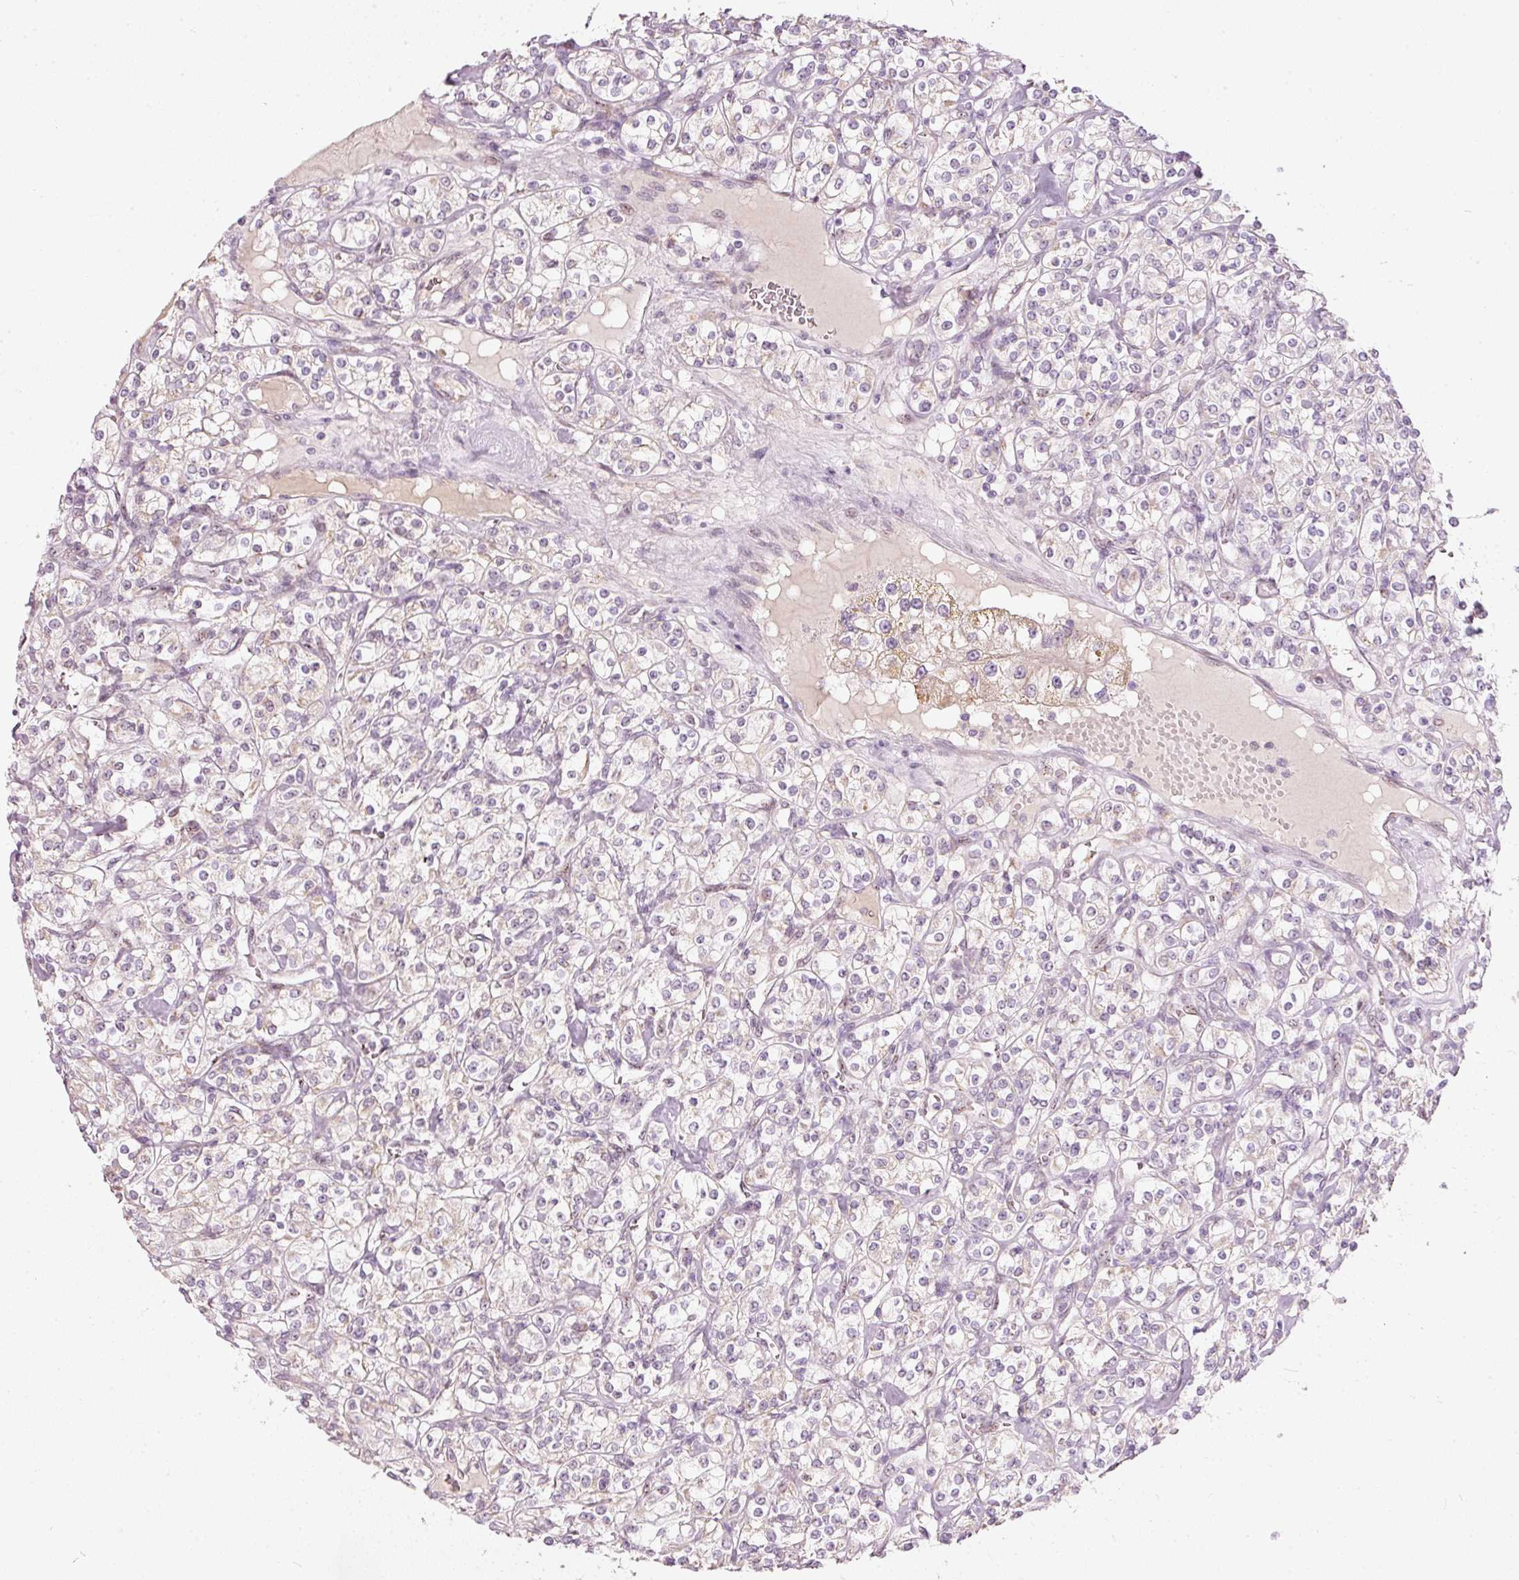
{"staining": {"intensity": "negative", "quantity": "none", "location": "none"}, "tissue": "renal cancer", "cell_type": "Tumor cells", "image_type": "cancer", "snomed": [{"axis": "morphology", "description": "Adenocarcinoma, NOS"}, {"axis": "topography", "description": "Kidney"}], "caption": "A photomicrograph of human adenocarcinoma (renal) is negative for staining in tumor cells.", "gene": "RNF39", "patient": {"sex": "male", "age": 77}}